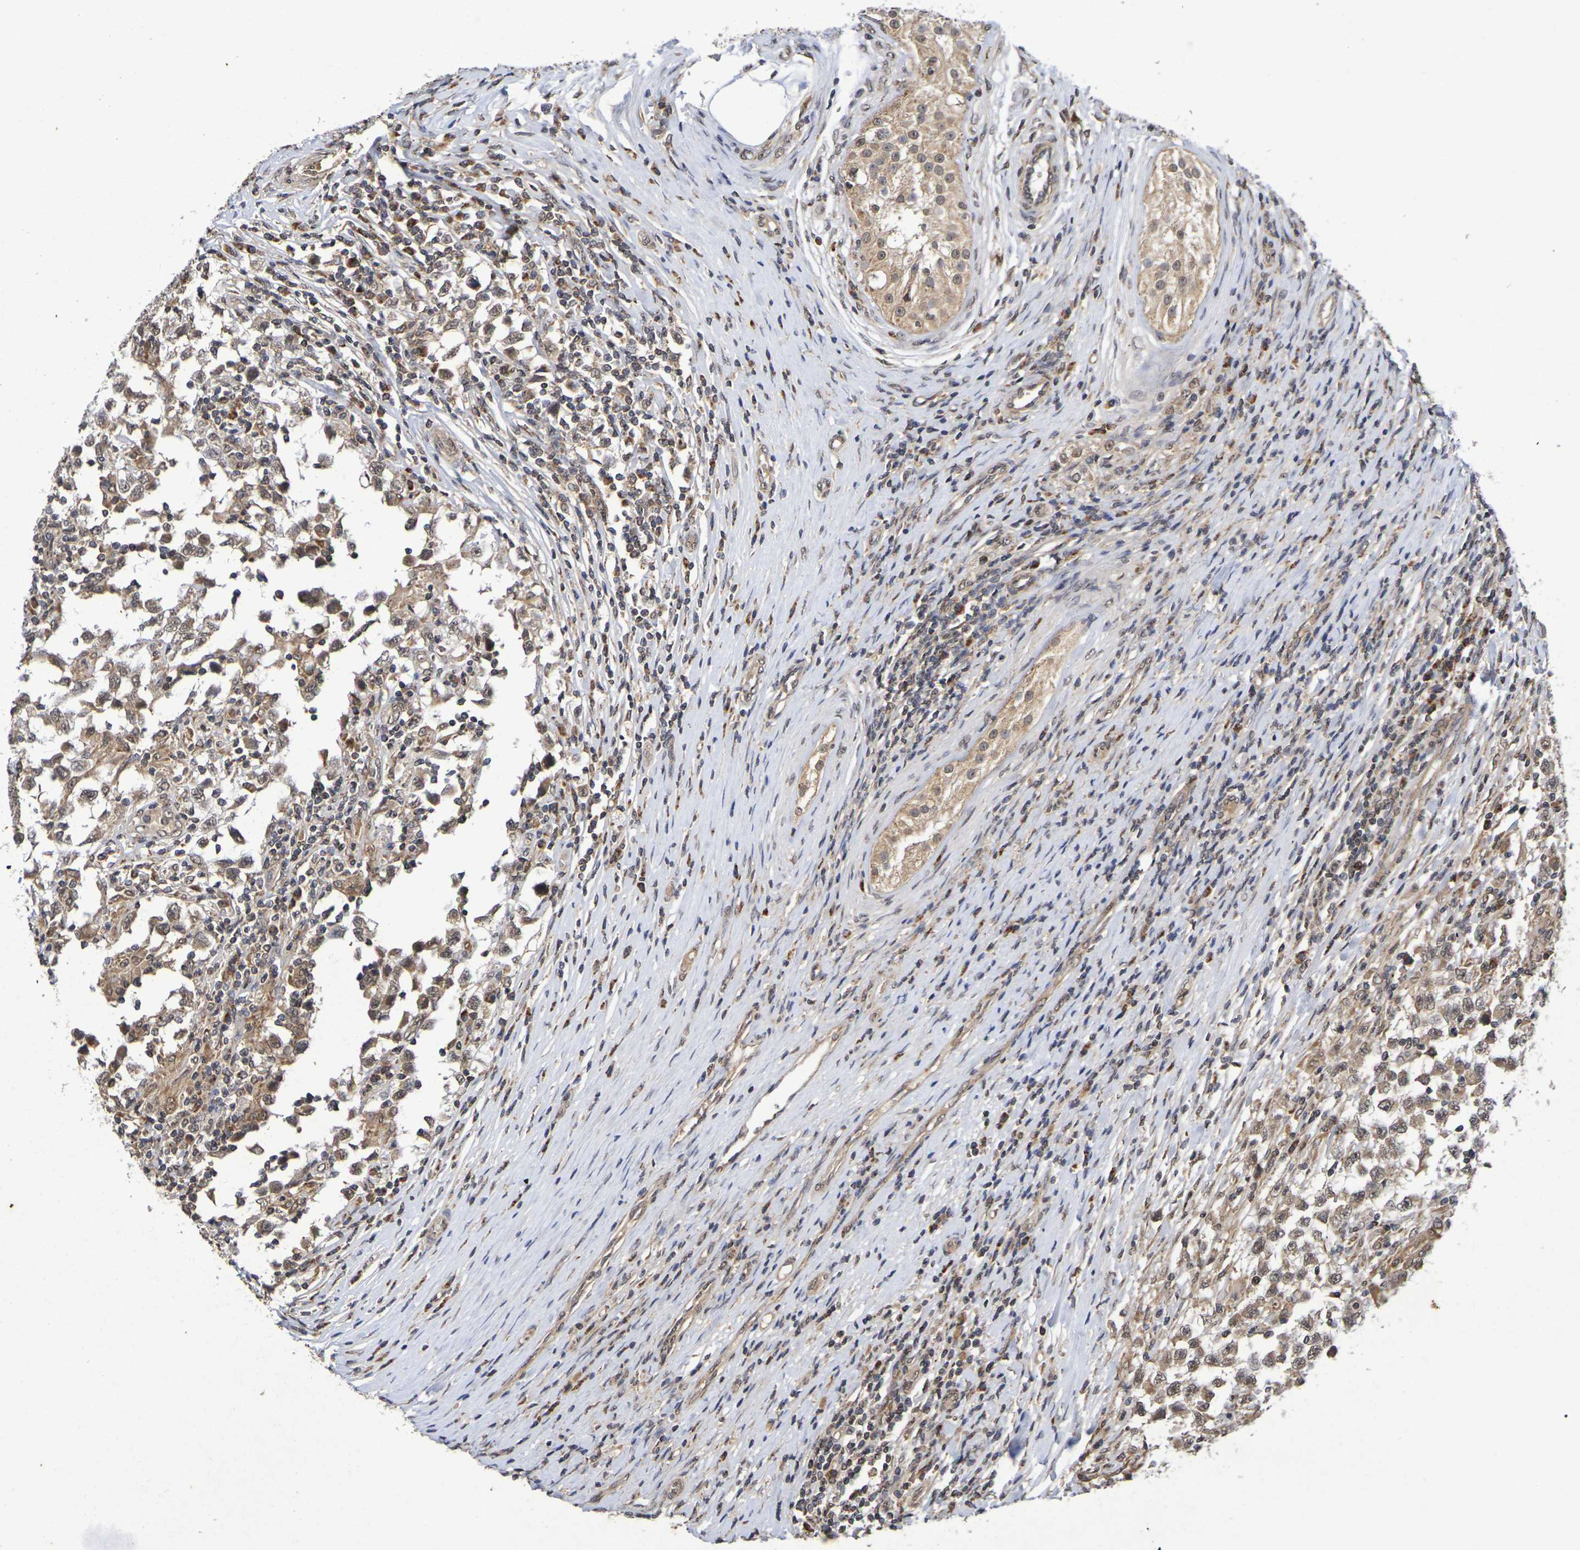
{"staining": {"intensity": "moderate", "quantity": ">75%", "location": "cytoplasmic/membranous,nuclear"}, "tissue": "testis cancer", "cell_type": "Tumor cells", "image_type": "cancer", "snomed": [{"axis": "morphology", "description": "Carcinoma, Embryonal, NOS"}, {"axis": "topography", "description": "Testis"}], "caption": "Immunohistochemical staining of human testis cancer displays medium levels of moderate cytoplasmic/membranous and nuclear staining in about >75% of tumor cells.", "gene": "GUCY1A2", "patient": {"sex": "male", "age": 21}}